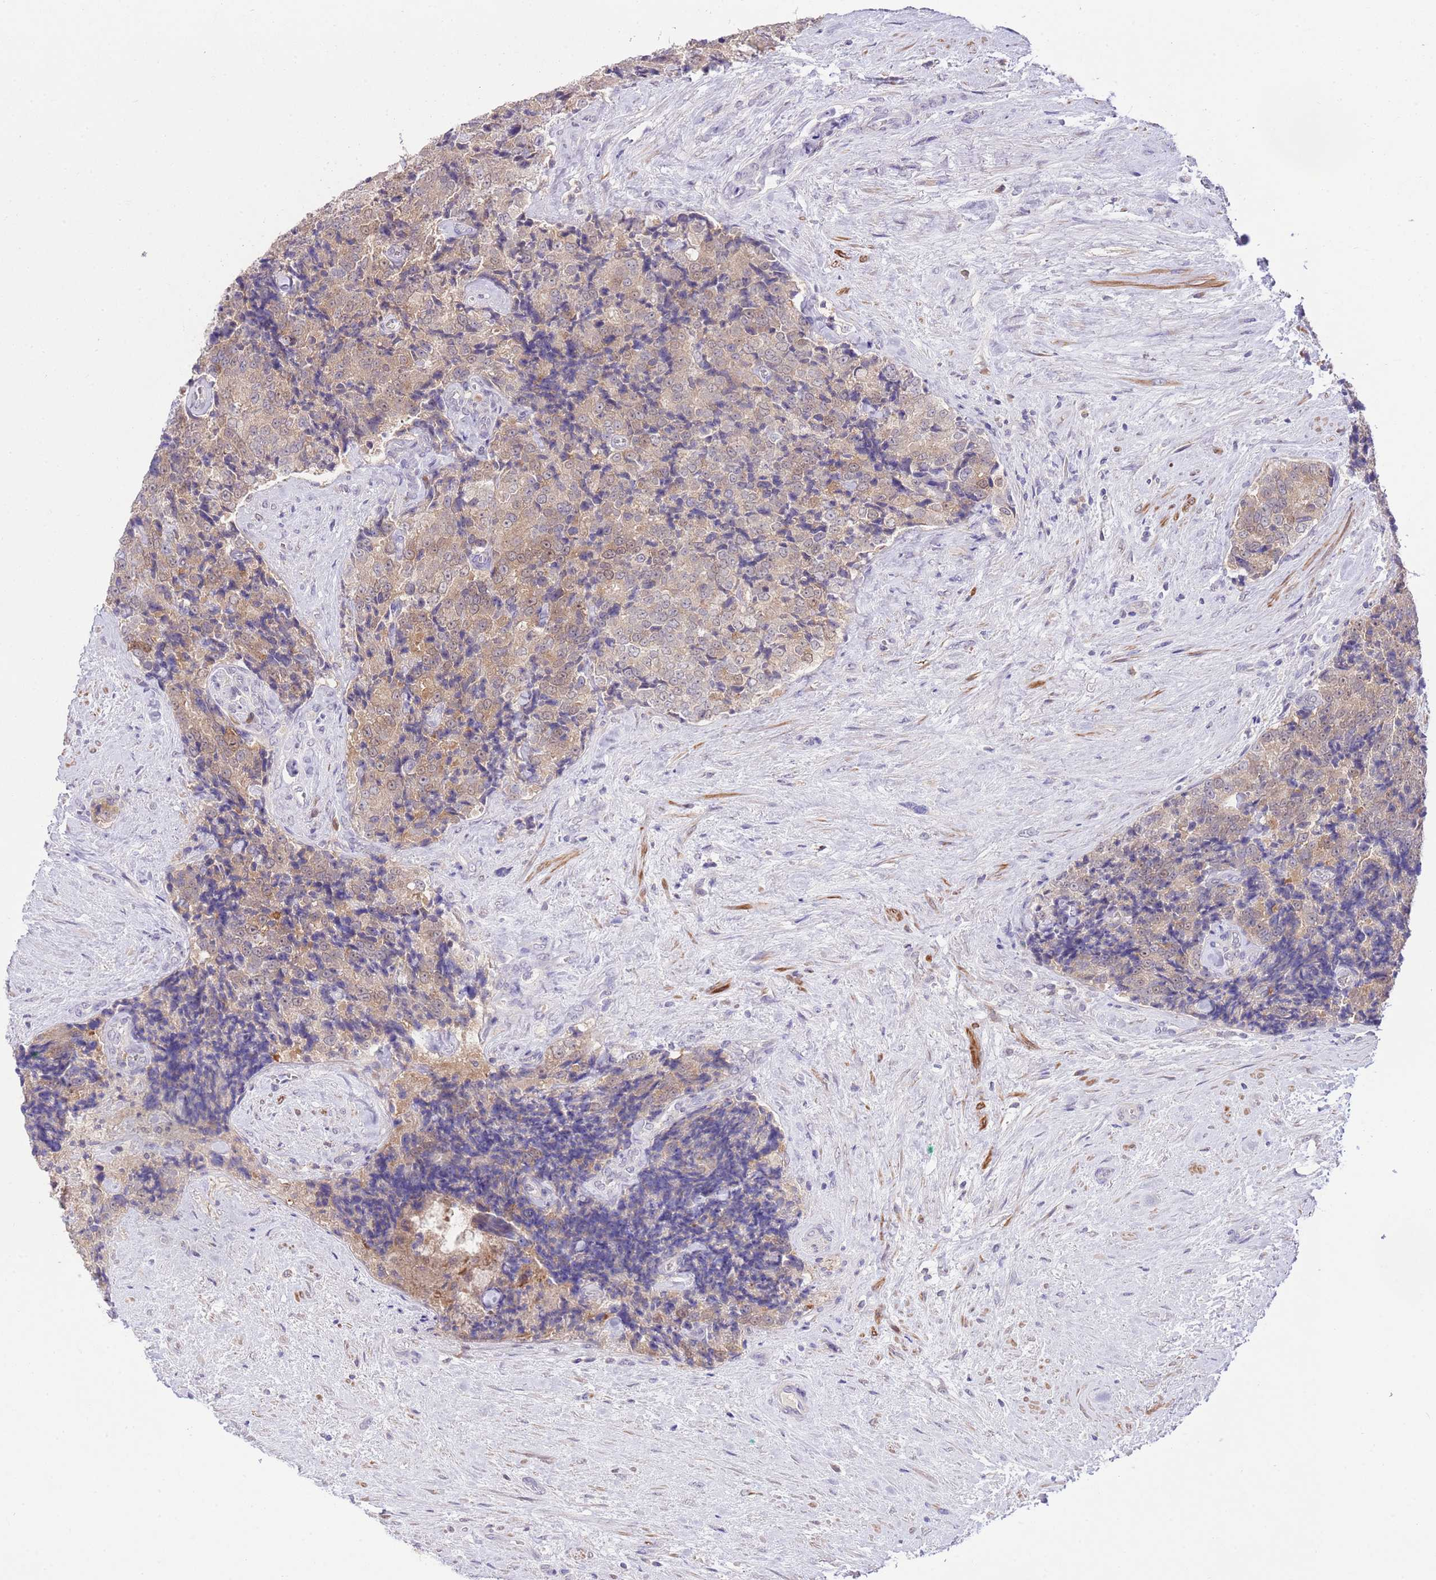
{"staining": {"intensity": "weak", "quantity": ">75%", "location": "cytoplasmic/membranous"}, "tissue": "prostate cancer", "cell_type": "Tumor cells", "image_type": "cancer", "snomed": [{"axis": "morphology", "description": "Adenocarcinoma, High grade"}, {"axis": "topography", "description": "Prostate"}], "caption": "Prostate cancer stained with a protein marker displays weak staining in tumor cells.", "gene": "GALK2", "patient": {"sex": "male", "age": 70}}